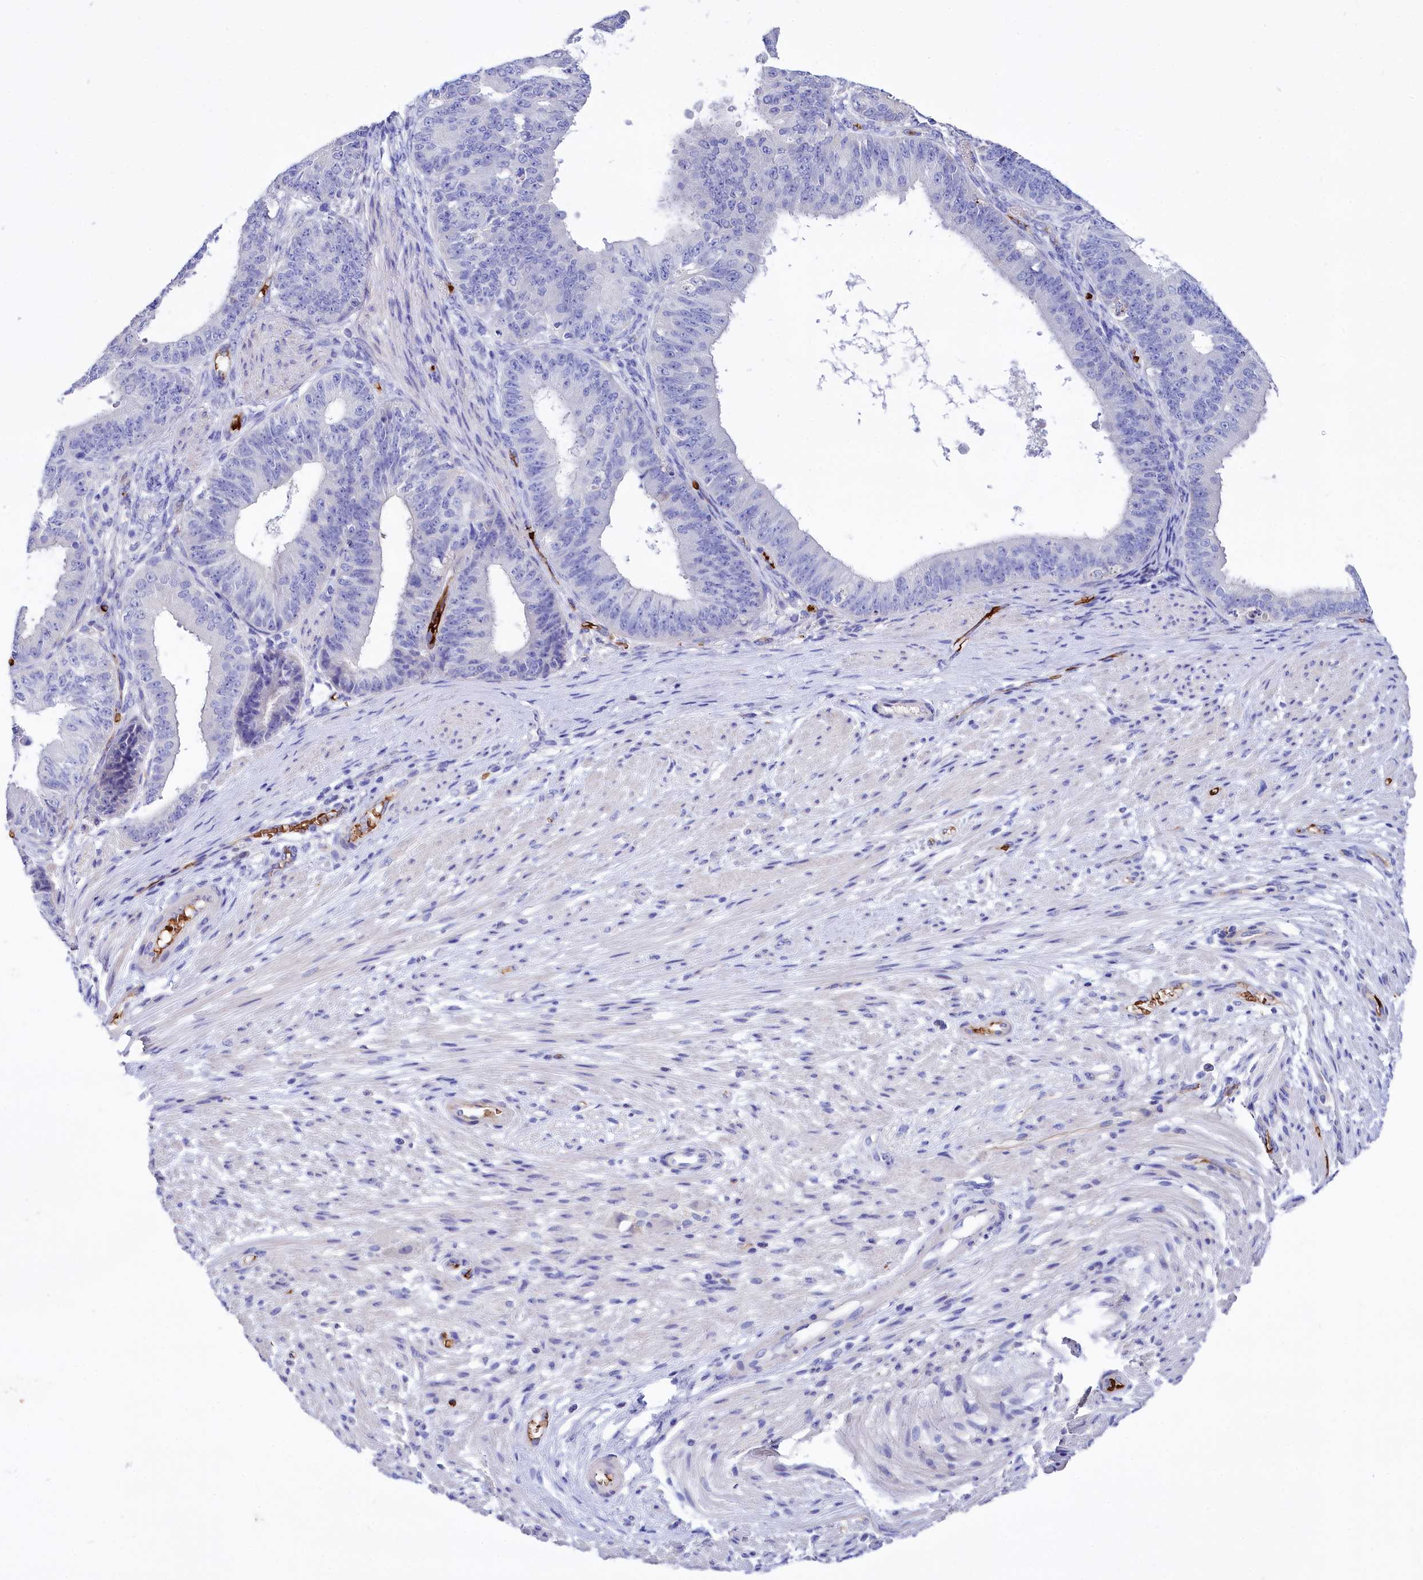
{"staining": {"intensity": "negative", "quantity": "none", "location": "none"}, "tissue": "ovarian cancer", "cell_type": "Tumor cells", "image_type": "cancer", "snomed": [{"axis": "morphology", "description": "Carcinoma, endometroid"}, {"axis": "topography", "description": "Appendix"}, {"axis": "topography", "description": "Ovary"}], "caption": "High power microscopy micrograph of an IHC photomicrograph of ovarian cancer, revealing no significant staining in tumor cells. (Brightfield microscopy of DAB immunohistochemistry at high magnification).", "gene": "RPUSD3", "patient": {"sex": "female", "age": 42}}